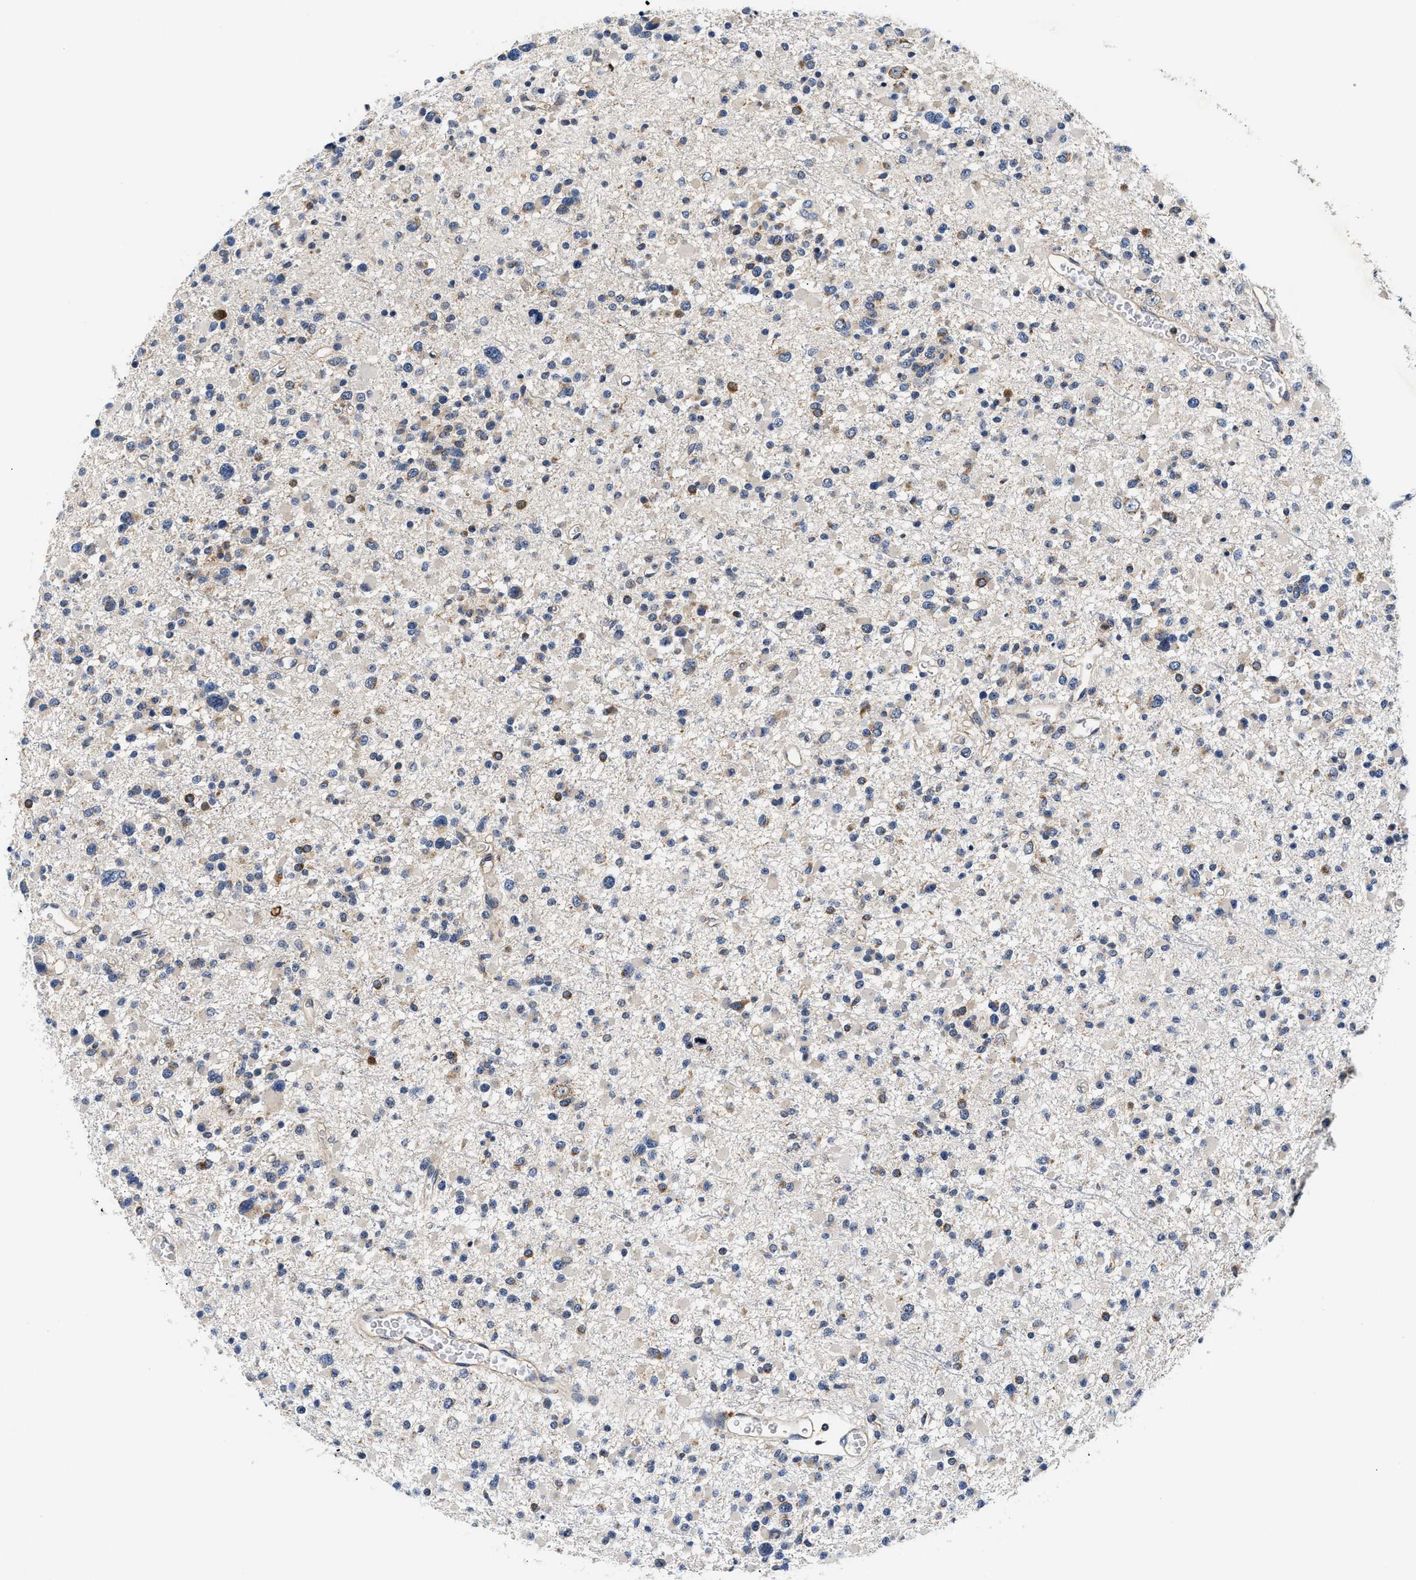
{"staining": {"intensity": "negative", "quantity": "none", "location": "none"}, "tissue": "glioma", "cell_type": "Tumor cells", "image_type": "cancer", "snomed": [{"axis": "morphology", "description": "Glioma, malignant, Low grade"}, {"axis": "topography", "description": "Brain"}], "caption": "DAB (3,3'-diaminobenzidine) immunohistochemical staining of human malignant glioma (low-grade) demonstrates no significant expression in tumor cells.", "gene": "FAM185A", "patient": {"sex": "female", "age": 22}}